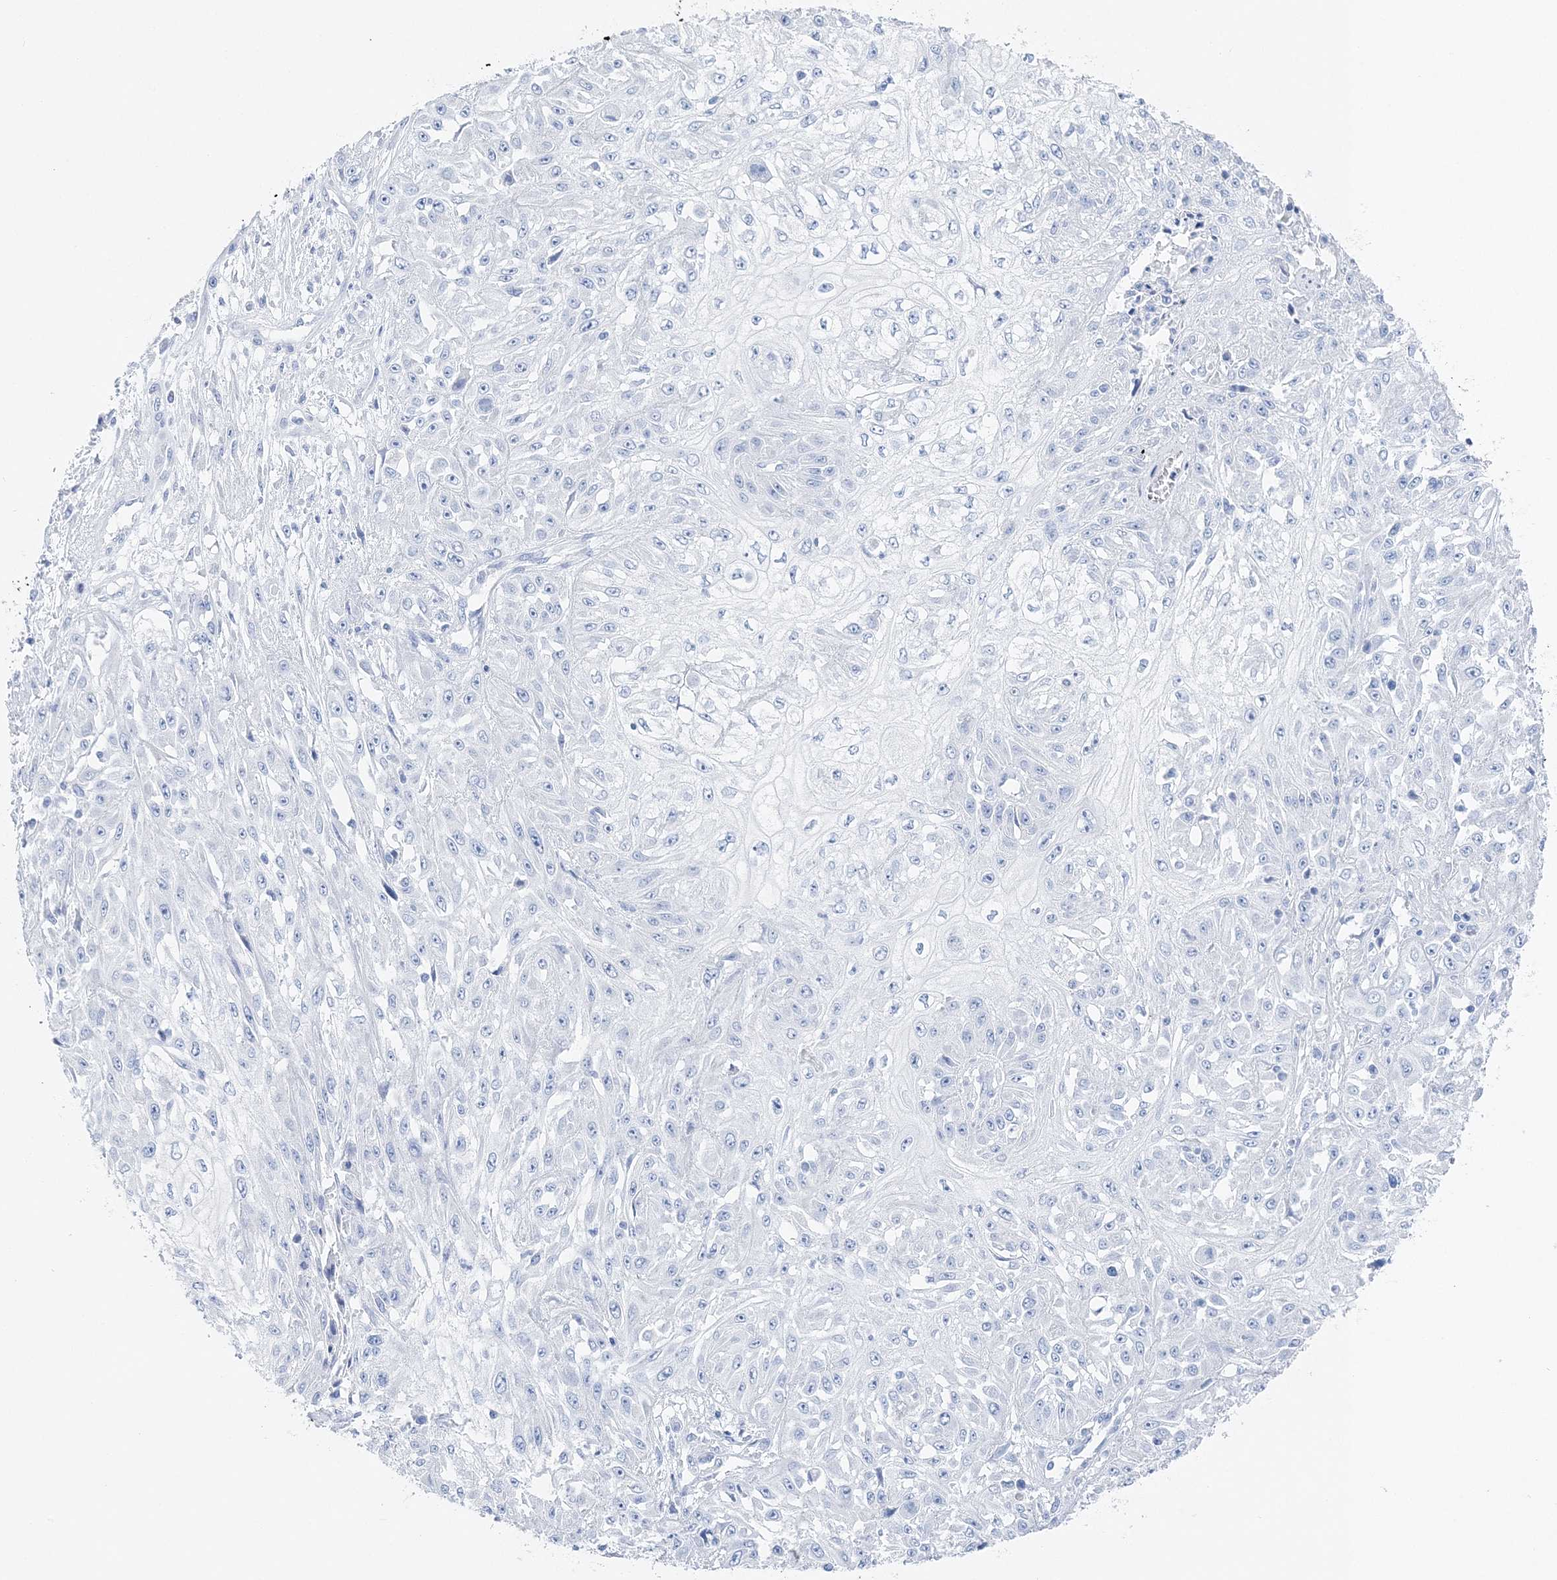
{"staining": {"intensity": "negative", "quantity": "none", "location": "none"}, "tissue": "skin cancer", "cell_type": "Tumor cells", "image_type": "cancer", "snomed": [{"axis": "morphology", "description": "Squamous cell carcinoma, NOS"}, {"axis": "morphology", "description": "Squamous cell carcinoma, metastatic, NOS"}, {"axis": "topography", "description": "Skin"}, {"axis": "topography", "description": "Lymph node"}], "caption": "Immunohistochemistry histopathology image of skin cancer stained for a protein (brown), which shows no positivity in tumor cells.", "gene": "TSPYL6", "patient": {"sex": "male", "age": 75}}